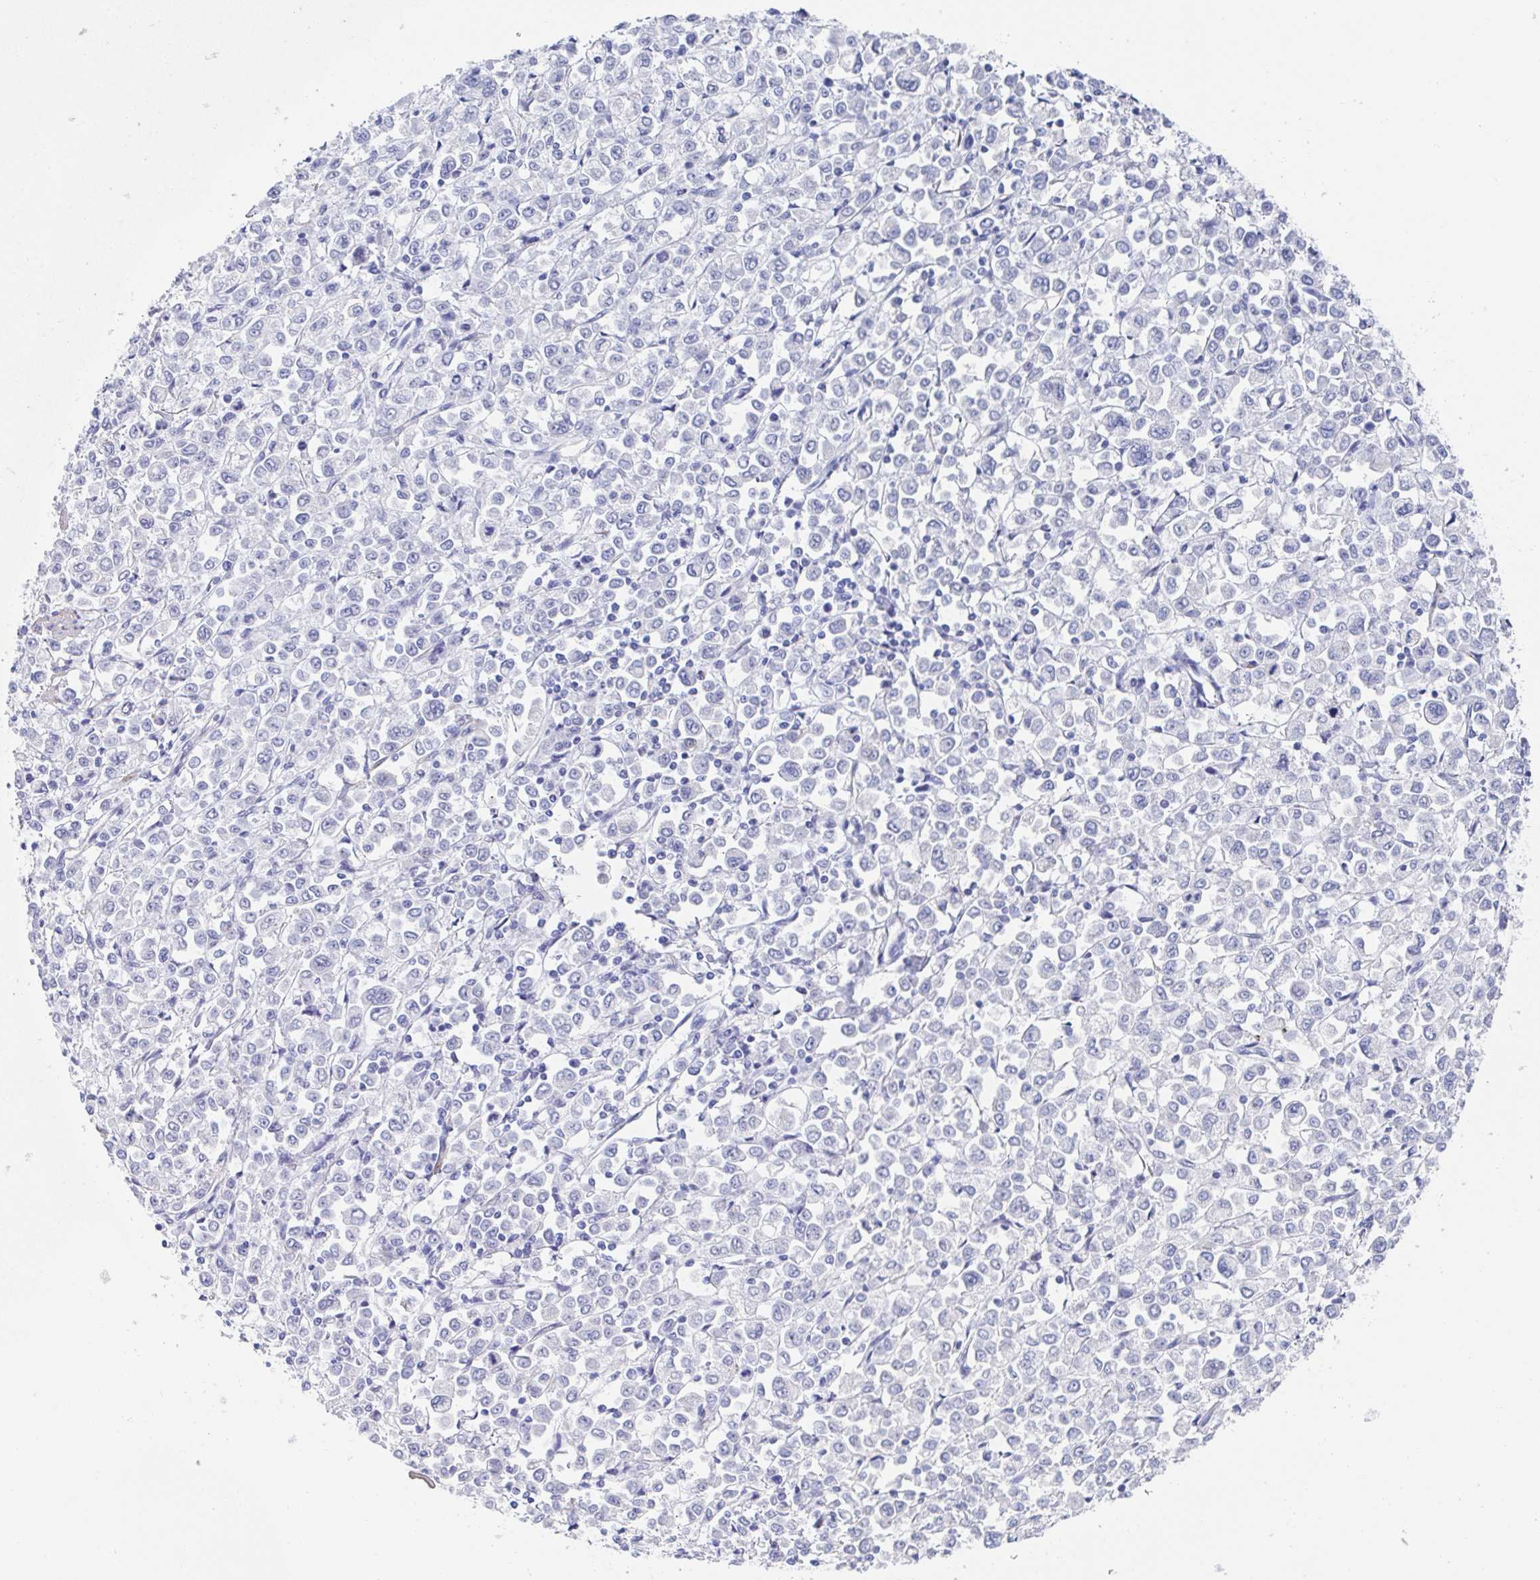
{"staining": {"intensity": "negative", "quantity": "none", "location": "none"}, "tissue": "stomach cancer", "cell_type": "Tumor cells", "image_type": "cancer", "snomed": [{"axis": "morphology", "description": "Adenocarcinoma, NOS"}, {"axis": "topography", "description": "Stomach, upper"}], "caption": "Stomach cancer (adenocarcinoma) was stained to show a protein in brown. There is no significant expression in tumor cells. The staining was performed using DAB to visualize the protein expression in brown, while the nuclei were stained in blue with hematoxylin (Magnification: 20x).", "gene": "CDH2", "patient": {"sex": "male", "age": 70}}